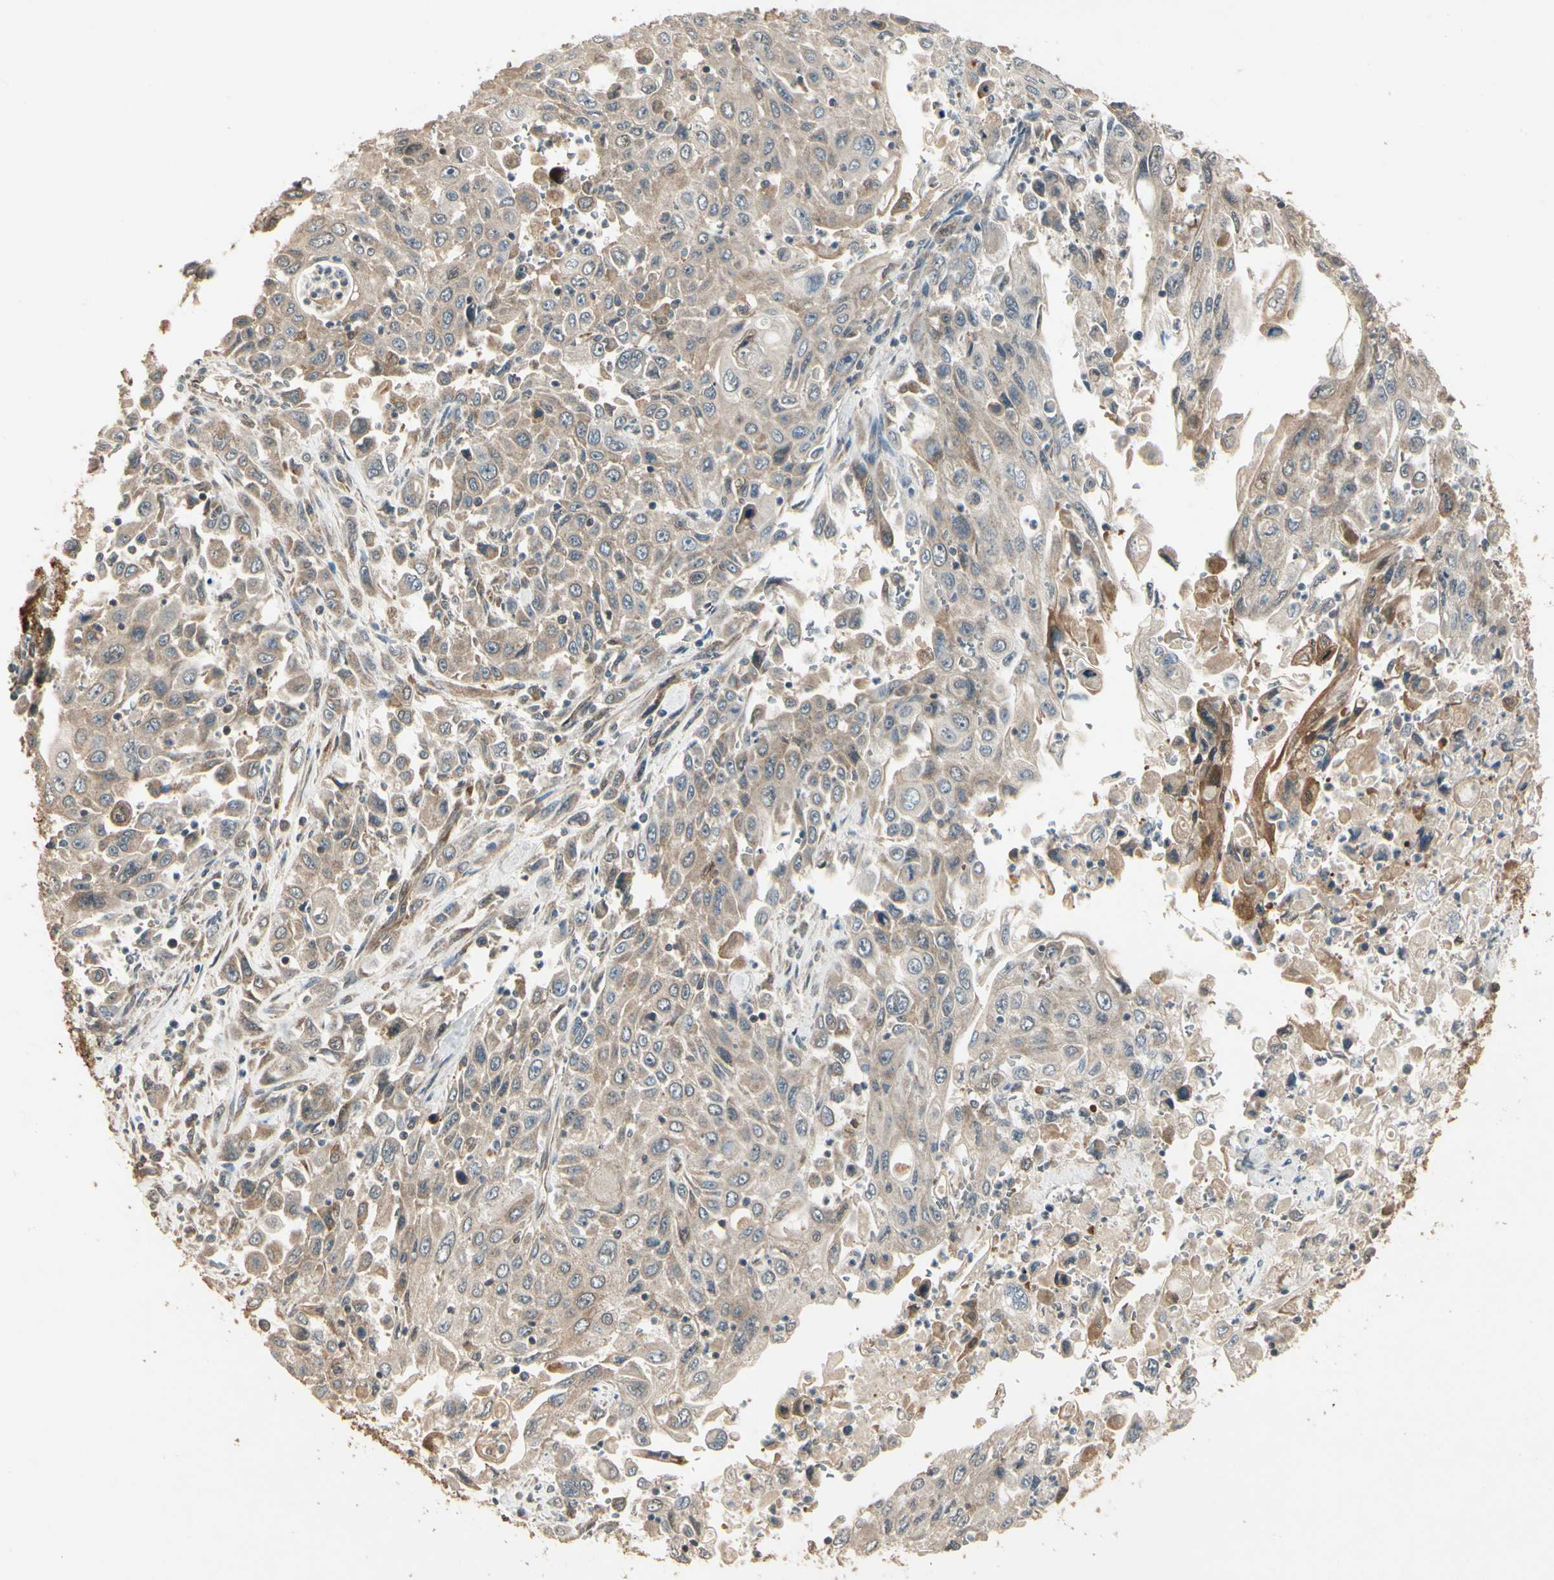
{"staining": {"intensity": "weak", "quantity": ">75%", "location": "cytoplasmic/membranous"}, "tissue": "pancreatic cancer", "cell_type": "Tumor cells", "image_type": "cancer", "snomed": [{"axis": "morphology", "description": "Adenocarcinoma, NOS"}, {"axis": "topography", "description": "Pancreas"}], "caption": "A high-resolution micrograph shows immunohistochemistry staining of pancreatic adenocarcinoma, which shows weak cytoplasmic/membranous expression in approximately >75% of tumor cells.", "gene": "CCT7", "patient": {"sex": "male", "age": 70}}